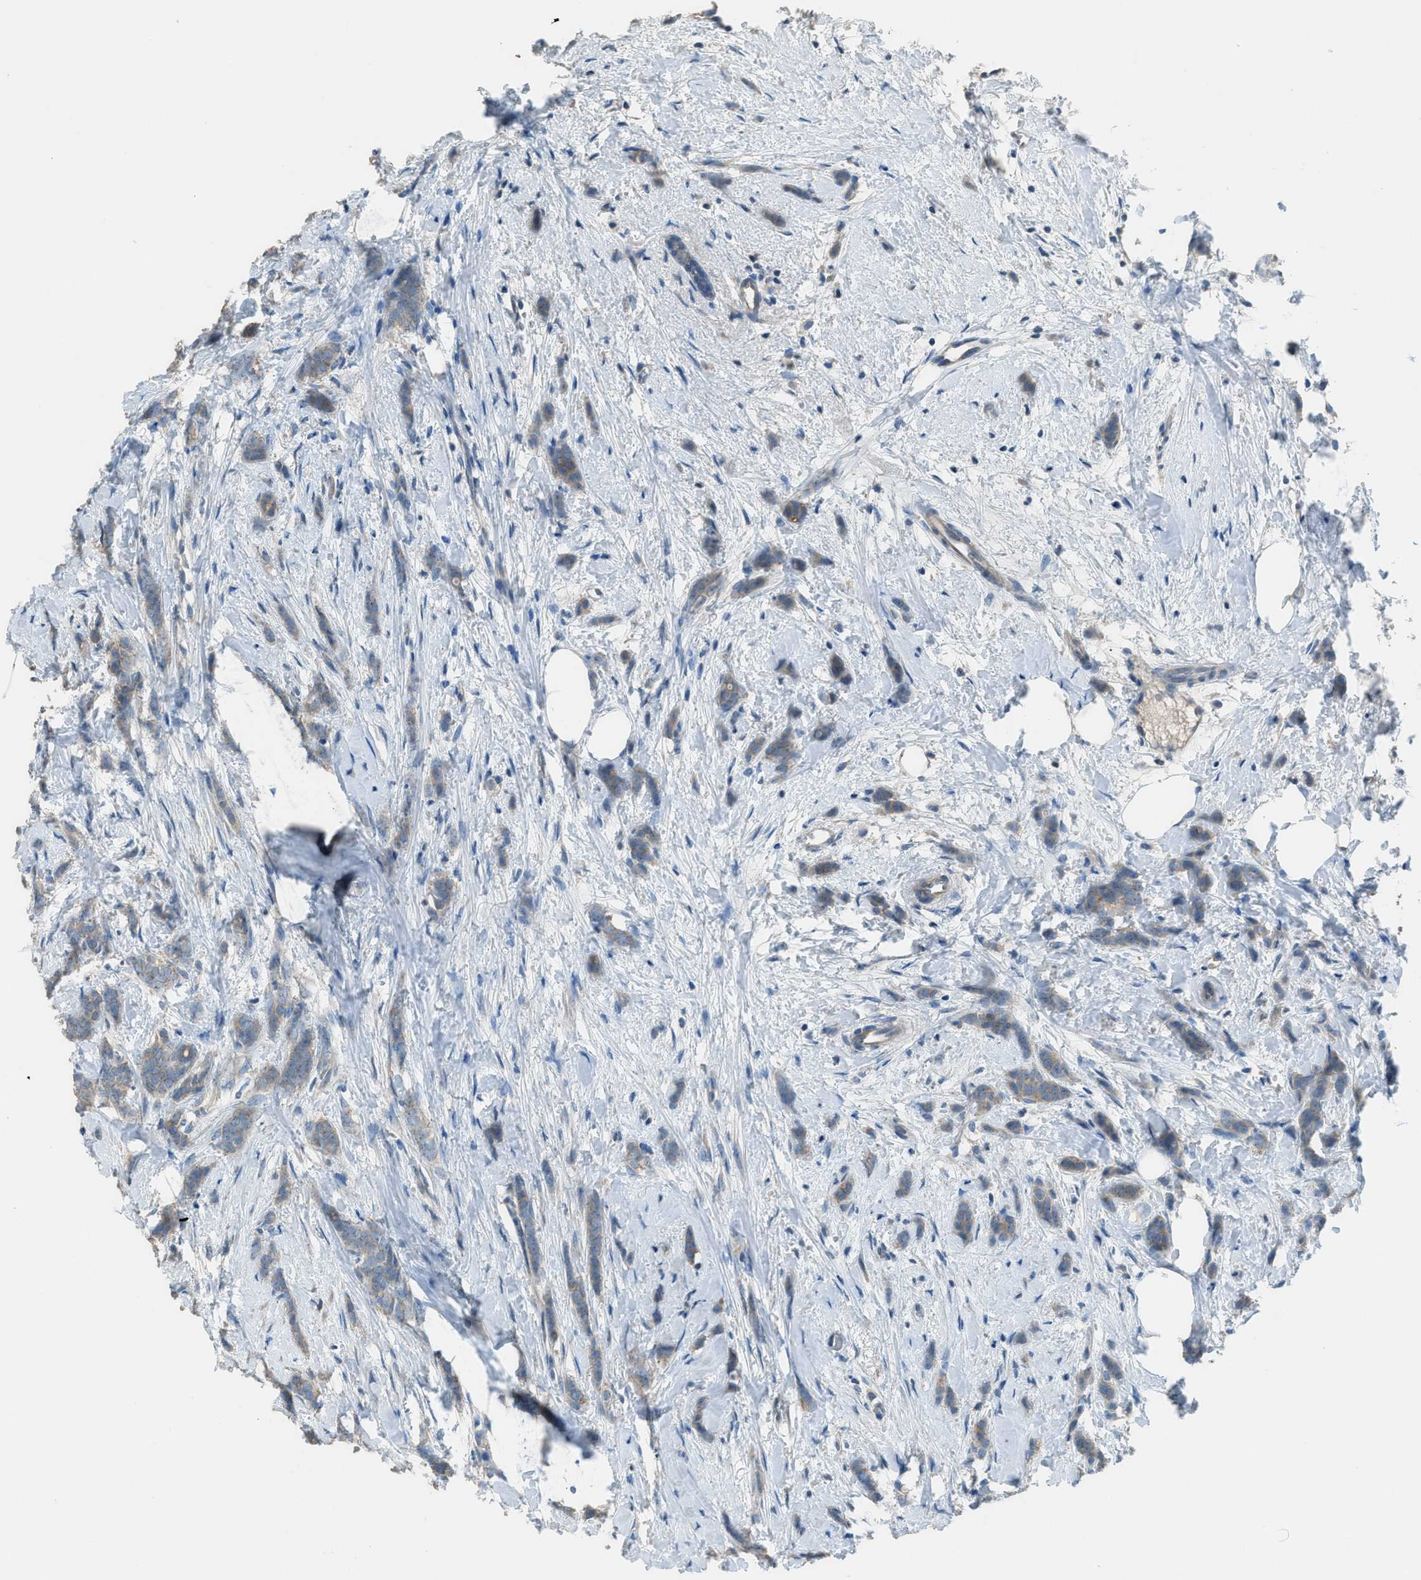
{"staining": {"intensity": "weak", "quantity": ">75%", "location": "cytoplasmic/membranous"}, "tissue": "breast cancer", "cell_type": "Tumor cells", "image_type": "cancer", "snomed": [{"axis": "morphology", "description": "Lobular carcinoma, in situ"}, {"axis": "morphology", "description": "Lobular carcinoma"}, {"axis": "topography", "description": "Breast"}], "caption": "IHC of human breast cancer (lobular carcinoma in situ) reveals low levels of weak cytoplasmic/membranous staining in approximately >75% of tumor cells.", "gene": "TIMD4", "patient": {"sex": "female", "age": 41}}